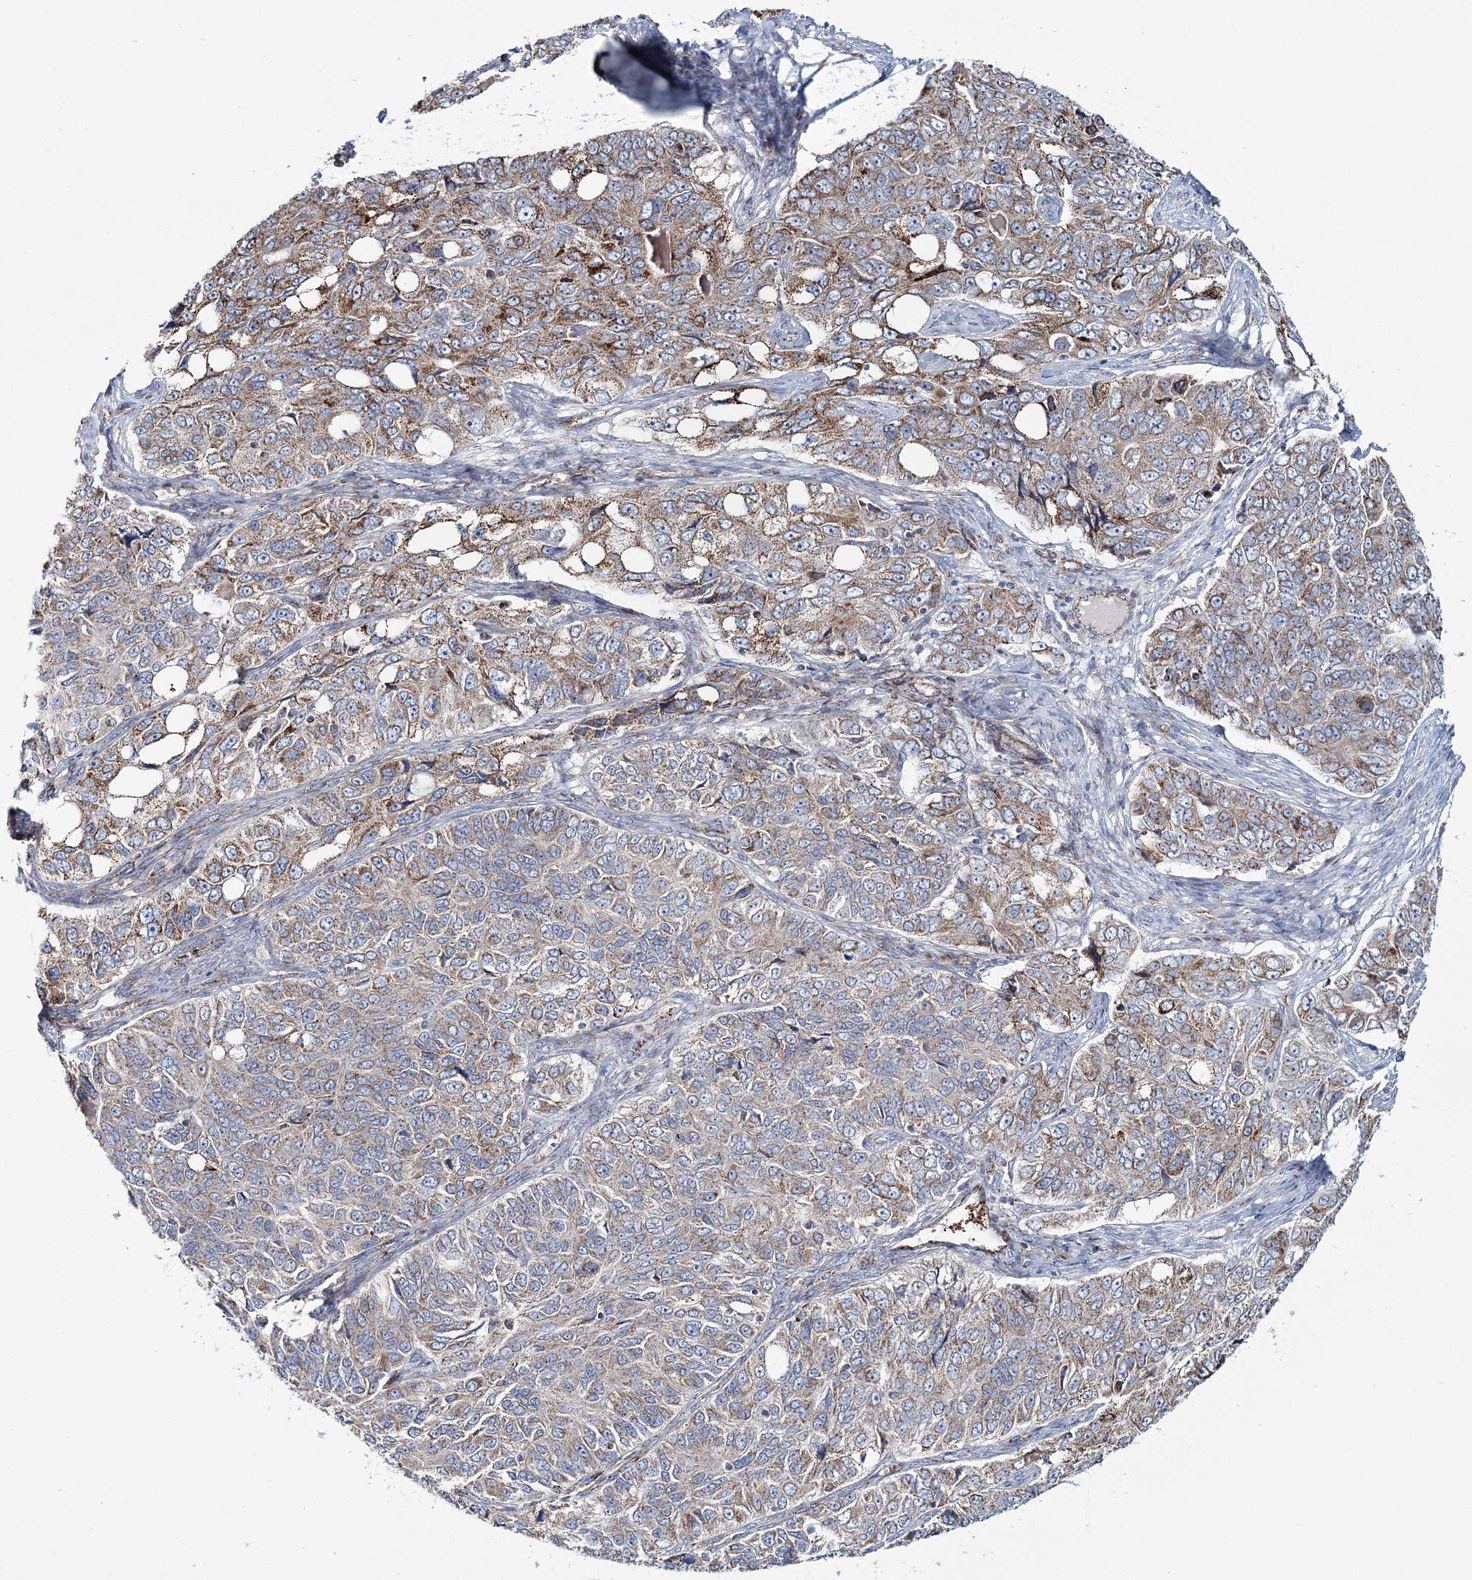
{"staining": {"intensity": "moderate", "quantity": ">75%", "location": "cytoplasmic/membranous"}, "tissue": "ovarian cancer", "cell_type": "Tumor cells", "image_type": "cancer", "snomed": [{"axis": "morphology", "description": "Carcinoma, endometroid"}, {"axis": "topography", "description": "Ovary"}], "caption": "Tumor cells show moderate cytoplasmic/membranous expression in about >75% of cells in ovarian endometroid carcinoma.", "gene": "ARHGAP6", "patient": {"sex": "female", "age": 51}}